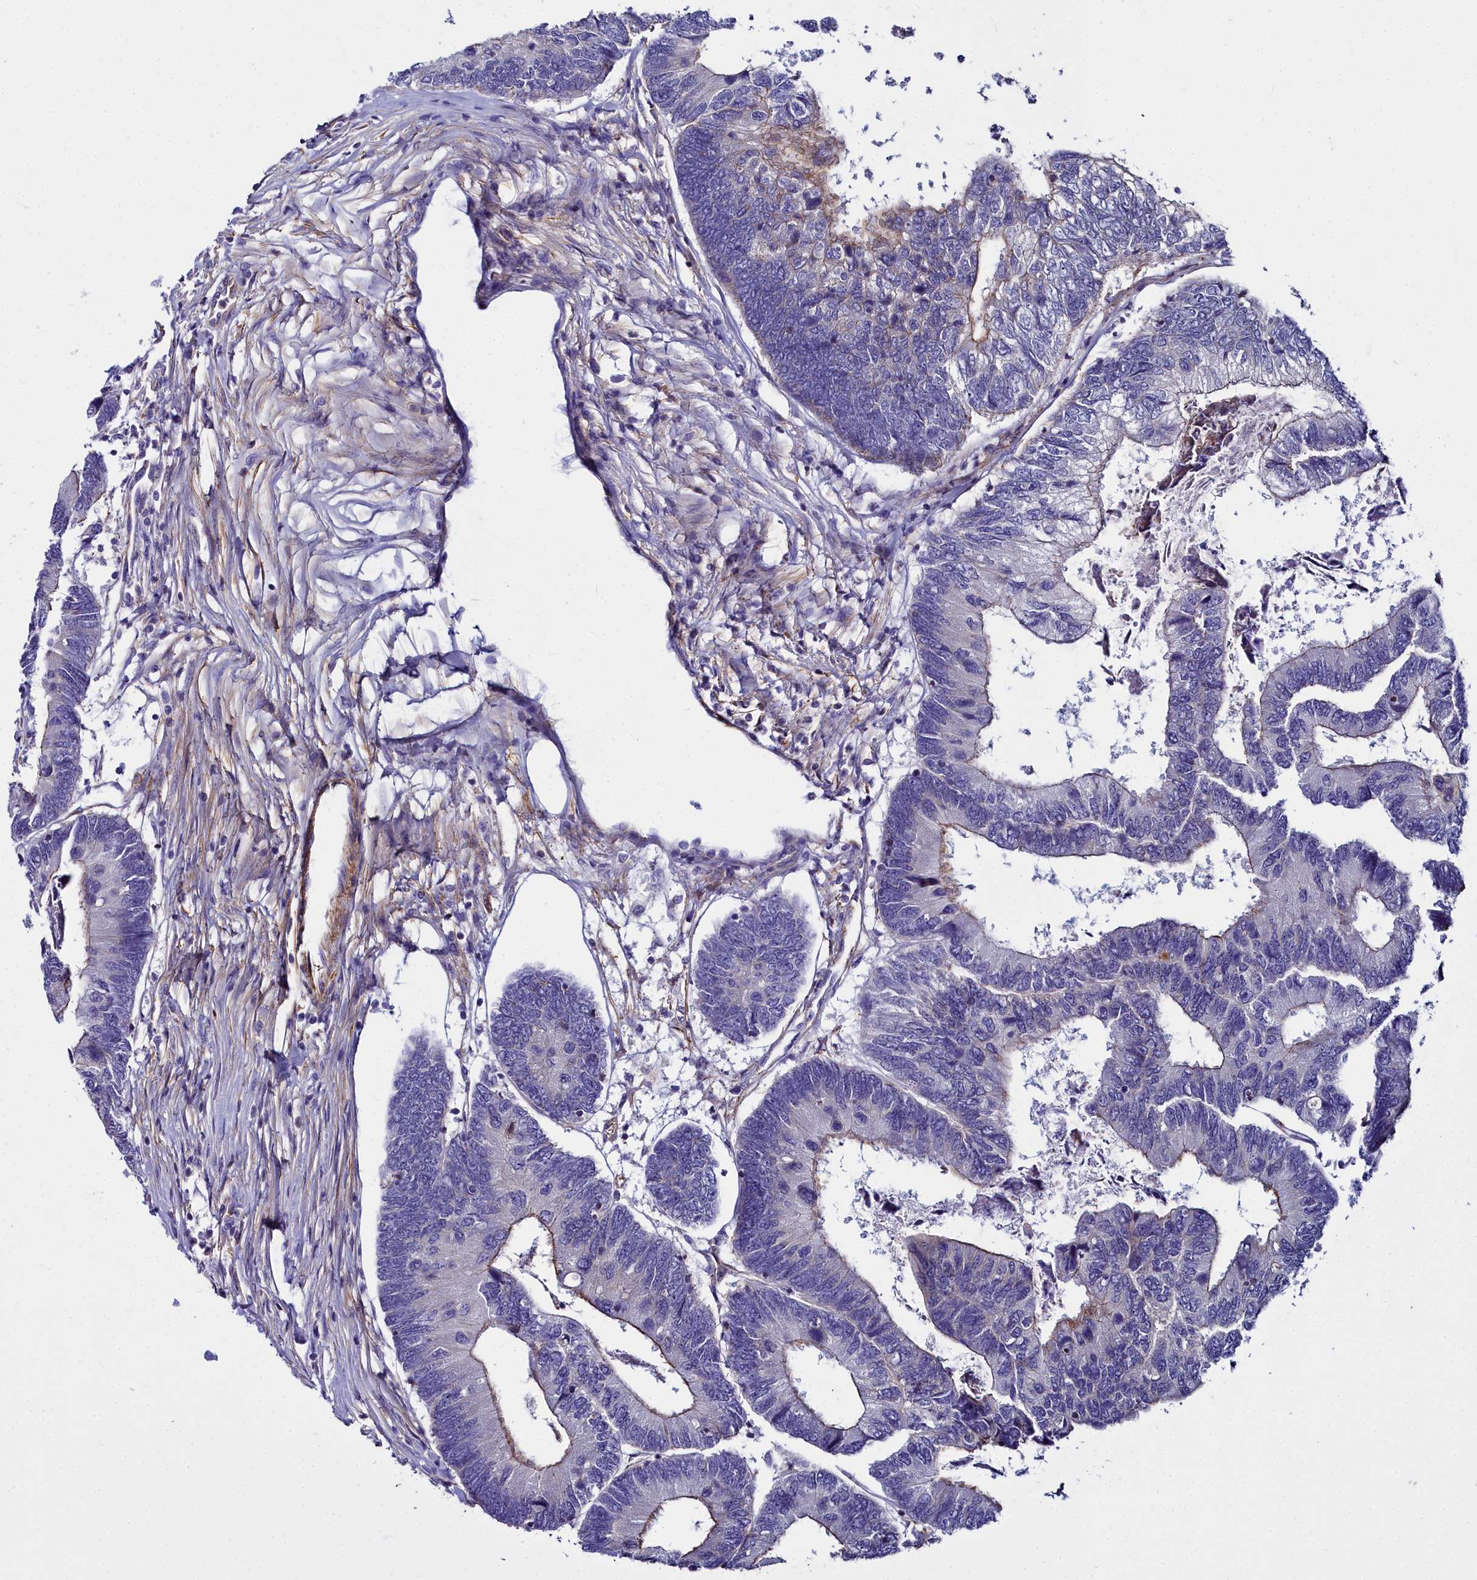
{"staining": {"intensity": "weak", "quantity": "<25%", "location": "cytoplasmic/membranous"}, "tissue": "colorectal cancer", "cell_type": "Tumor cells", "image_type": "cancer", "snomed": [{"axis": "morphology", "description": "Adenocarcinoma, NOS"}, {"axis": "topography", "description": "Colon"}], "caption": "Colorectal cancer (adenocarcinoma) was stained to show a protein in brown. There is no significant staining in tumor cells.", "gene": "FADS3", "patient": {"sex": "female", "age": 67}}